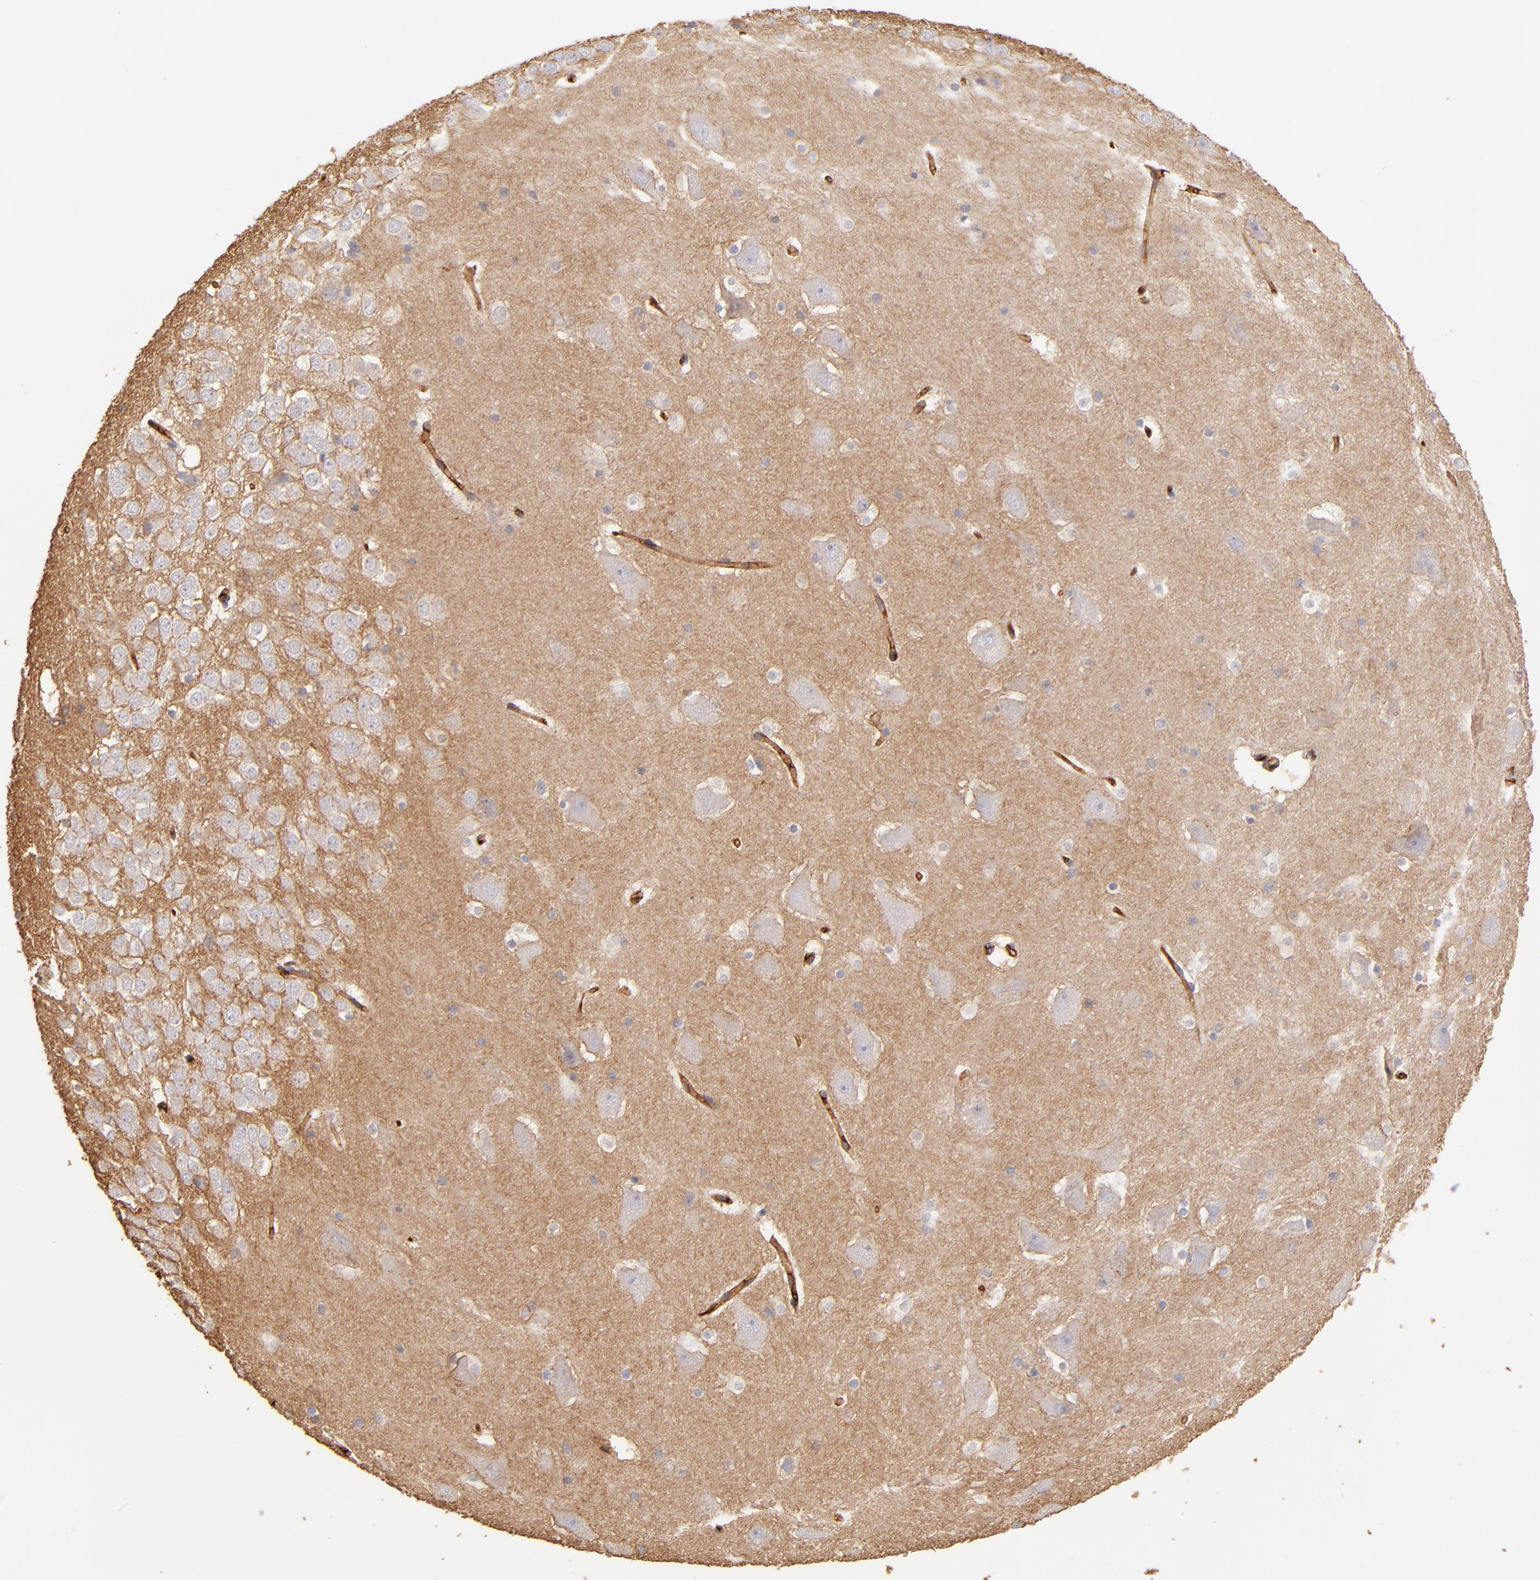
{"staining": {"intensity": "negative", "quantity": "none", "location": "none"}, "tissue": "hippocampus", "cell_type": "Glial cells", "image_type": "normal", "snomed": [{"axis": "morphology", "description": "Normal tissue, NOS"}, {"axis": "topography", "description": "Hippocampus"}], "caption": "Photomicrograph shows no protein expression in glial cells of unremarkable hippocampus. Nuclei are stained in blue.", "gene": "ABCB1", "patient": {"sex": "male", "age": 45}}